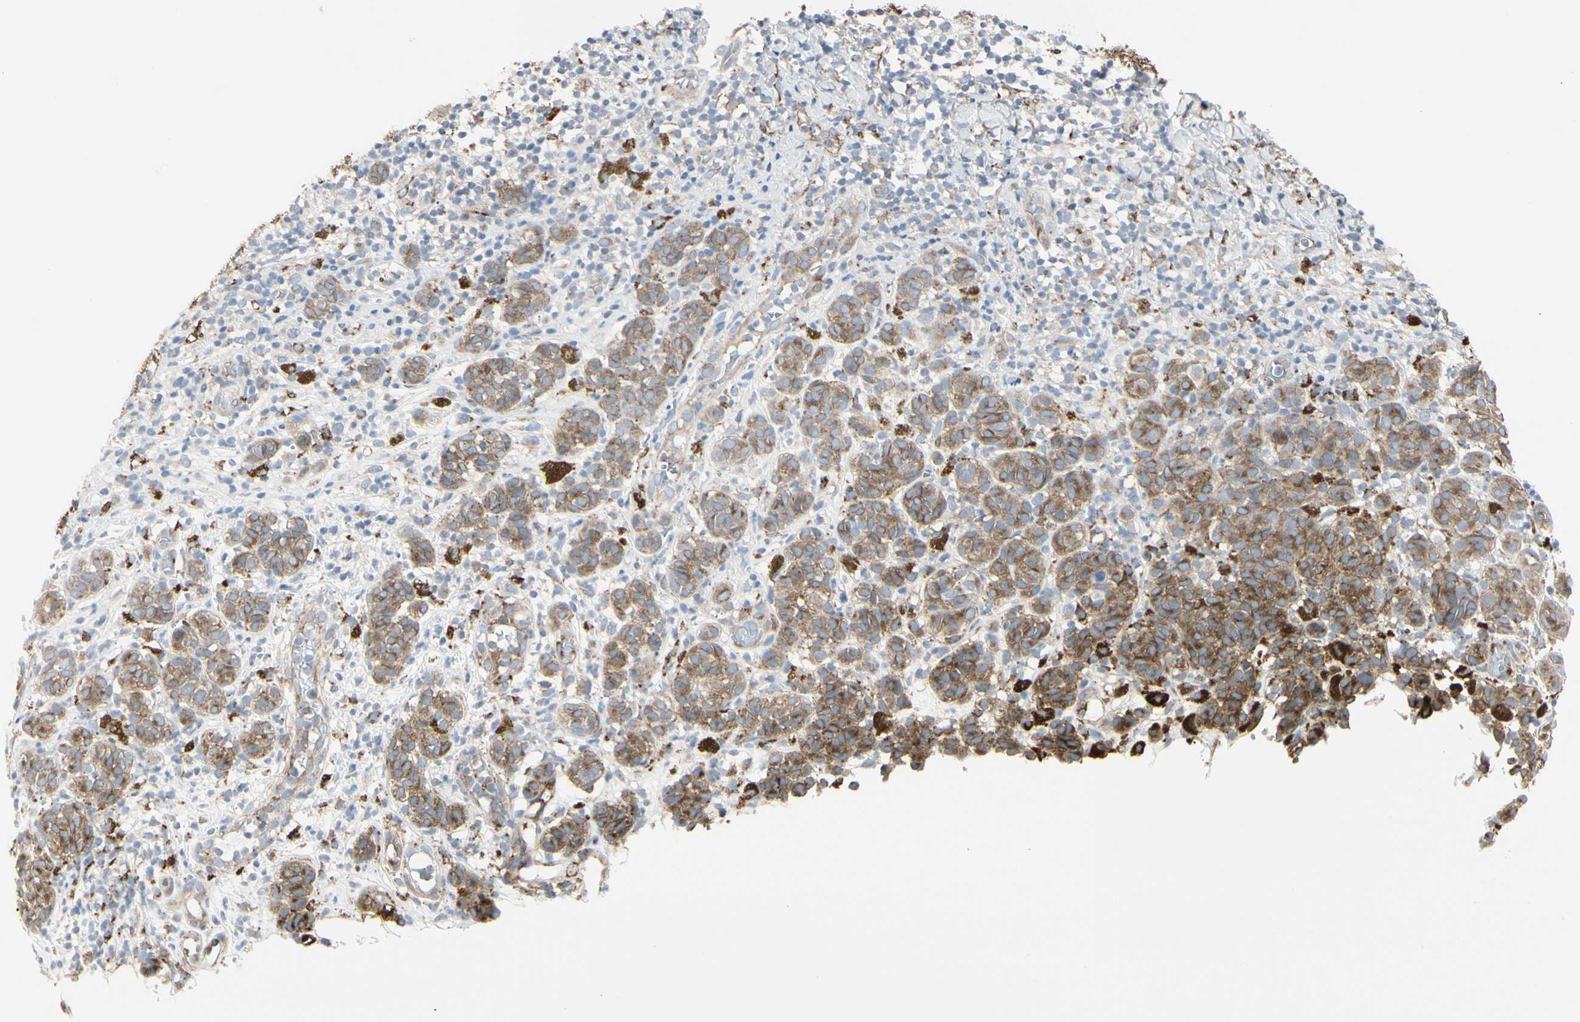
{"staining": {"intensity": "moderate", "quantity": ">75%", "location": "cytoplasmic/membranous"}, "tissue": "melanoma", "cell_type": "Tumor cells", "image_type": "cancer", "snomed": [{"axis": "morphology", "description": "Malignant melanoma, NOS"}, {"axis": "topography", "description": "Skin"}], "caption": "A histopathology image showing moderate cytoplasmic/membranous staining in approximately >75% of tumor cells in malignant melanoma, as visualized by brown immunohistochemical staining.", "gene": "ATP6V1B2", "patient": {"sex": "male", "age": 64}}